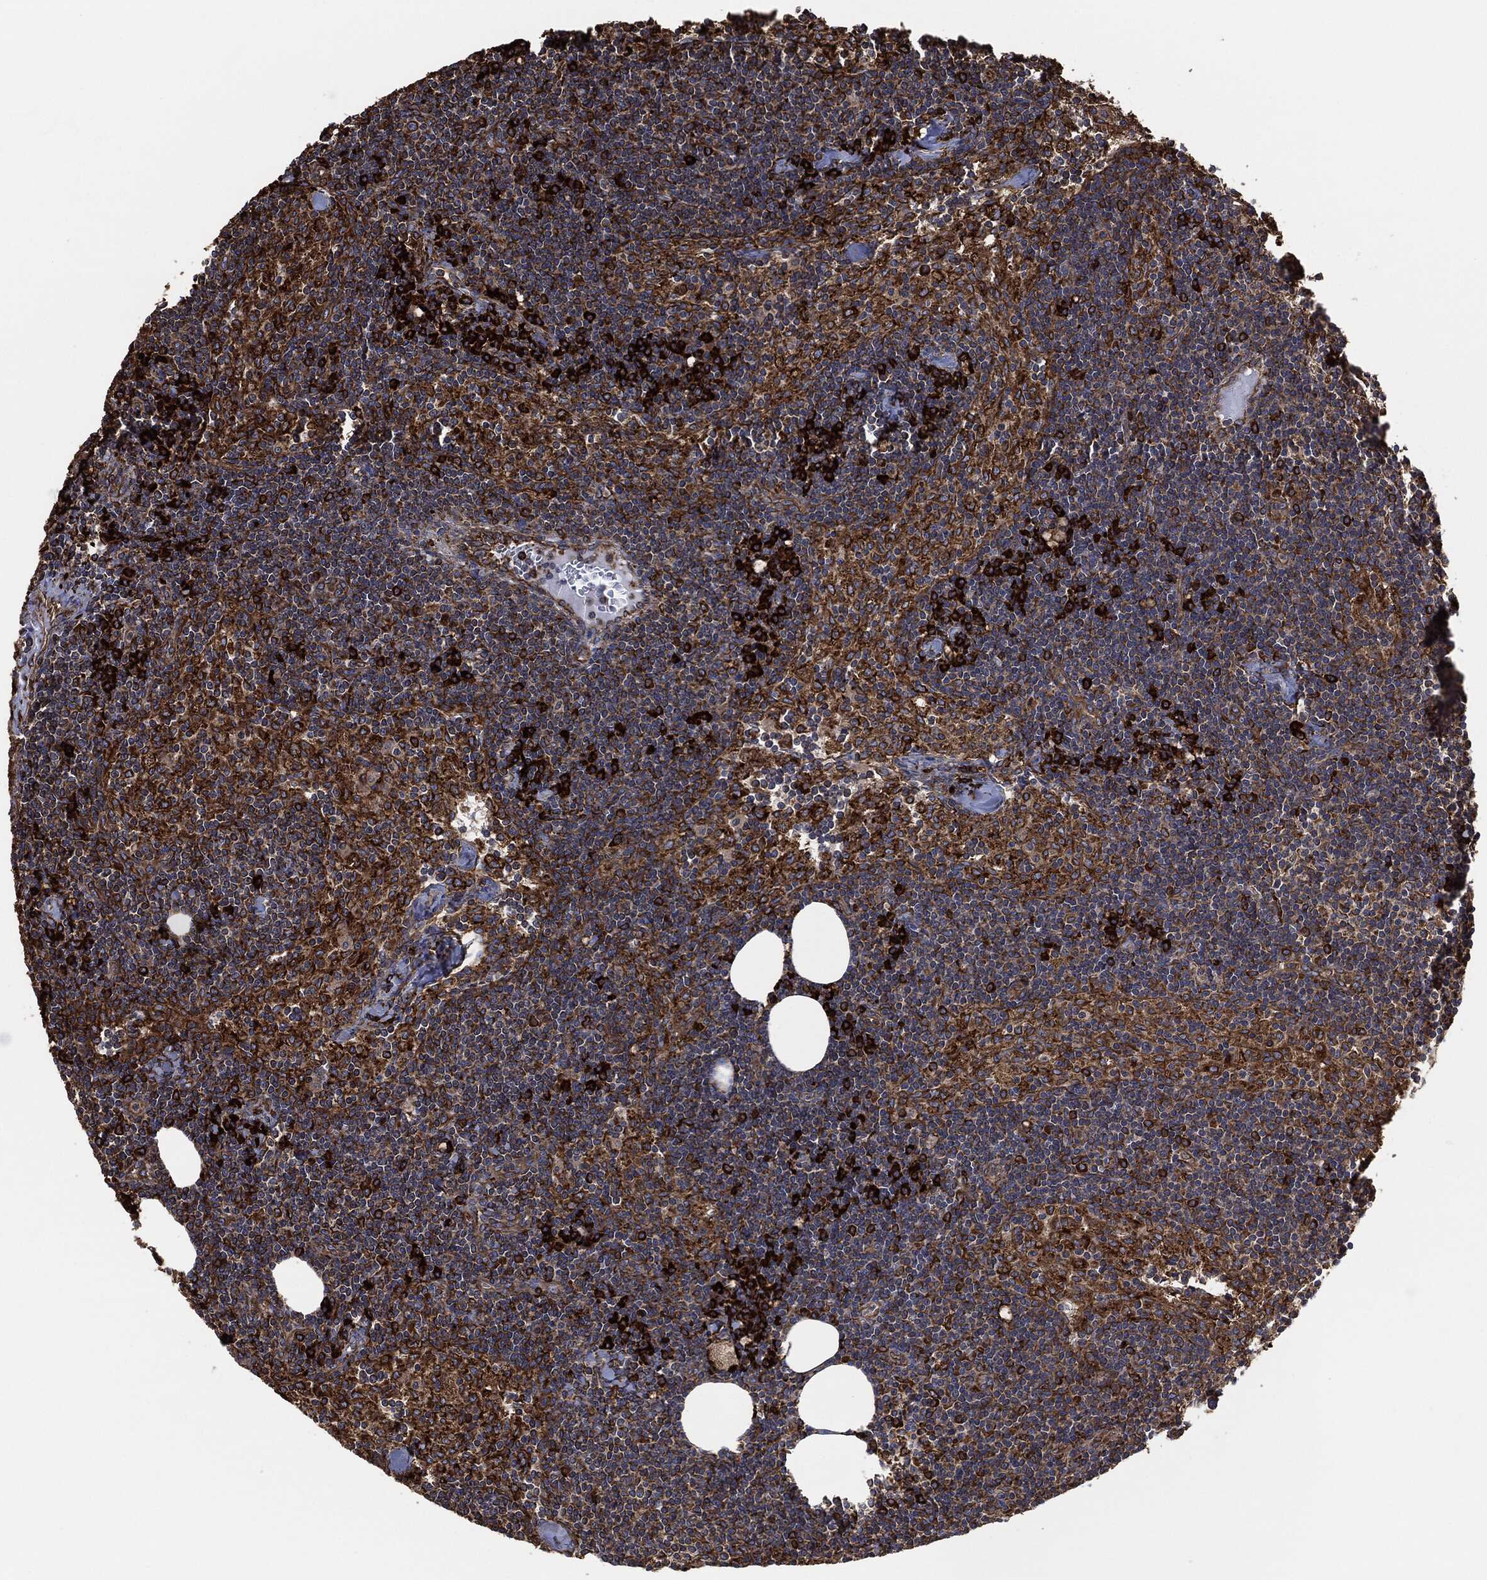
{"staining": {"intensity": "strong", "quantity": "<25%", "location": "cytoplasmic/membranous"}, "tissue": "lymph node", "cell_type": "Non-germinal center cells", "image_type": "normal", "snomed": [{"axis": "morphology", "description": "Normal tissue, NOS"}, {"axis": "topography", "description": "Lymph node"}], "caption": "Lymph node stained with DAB (3,3'-diaminobenzidine) IHC exhibits medium levels of strong cytoplasmic/membranous positivity in approximately <25% of non-germinal center cells. (DAB = brown stain, brightfield microscopy at high magnification).", "gene": "AMFR", "patient": {"sex": "female", "age": 51}}